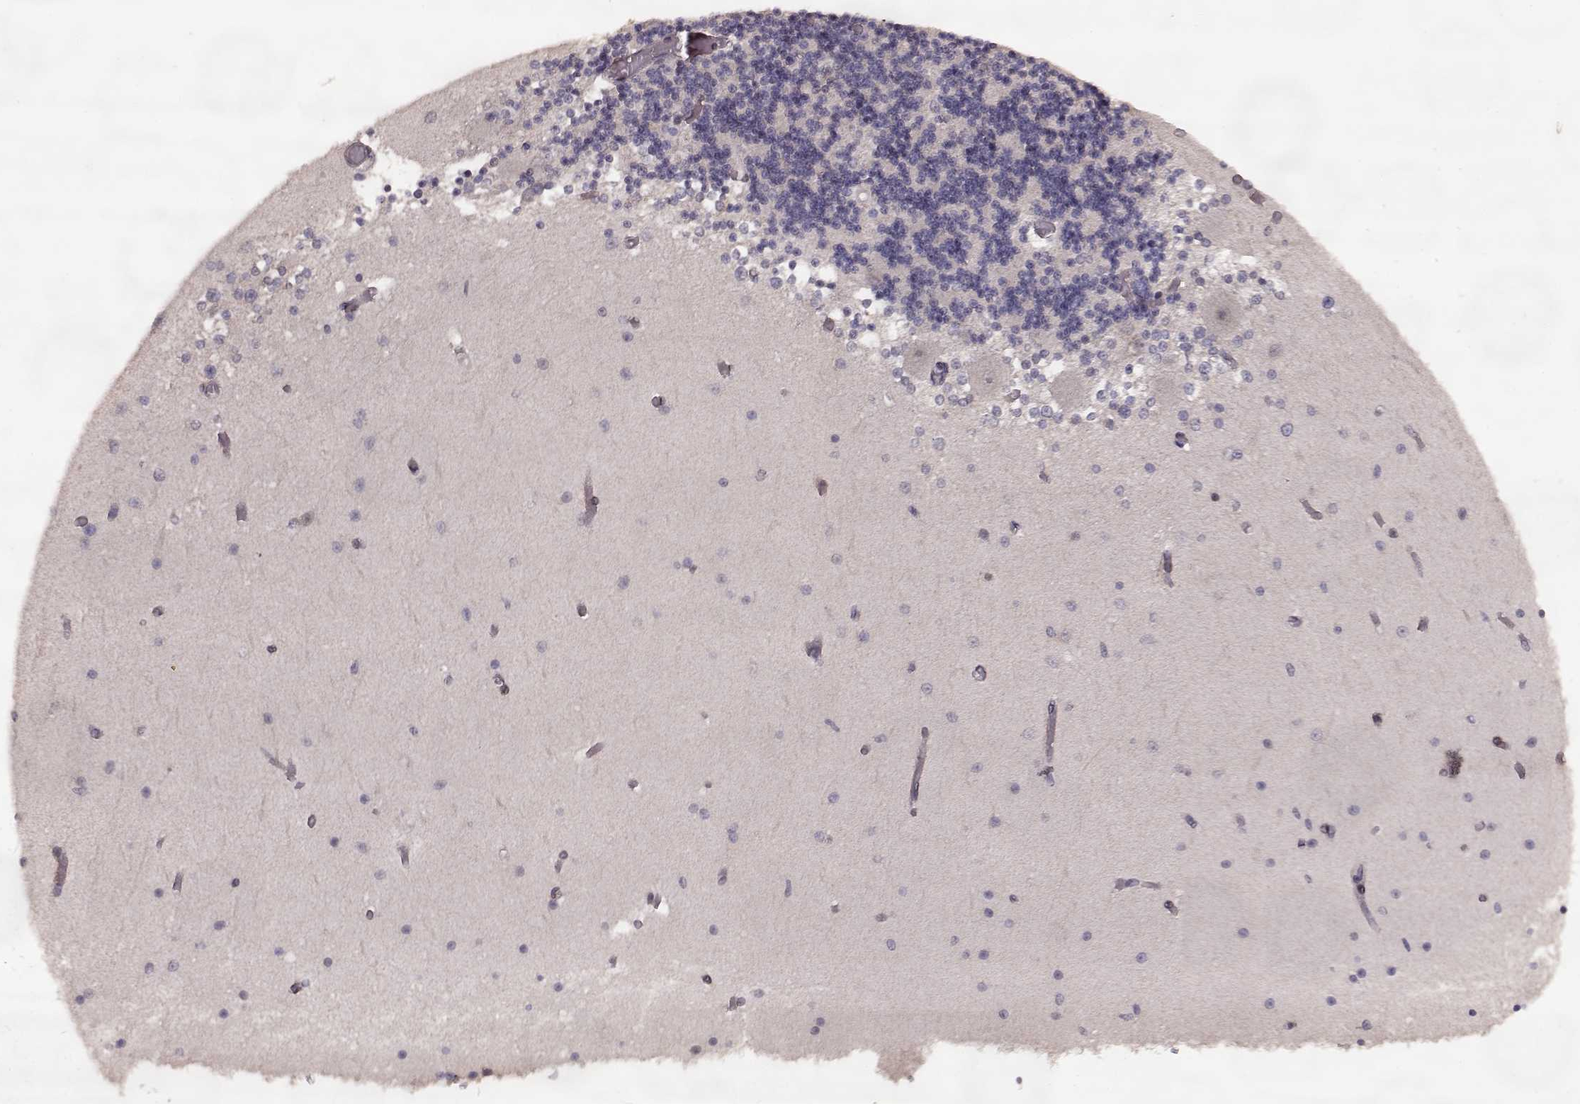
{"staining": {"intensity": "weak", "quantity": "<25%", "location": "cytoplasmic/membranous"}, "tissue": "cerebellum", "cell_type": "Cells in granular layer", "image_type": "normal", "snomed": [{"axis": "morphology", "description": "Normal tissue, NOS"}, {"axis": "topography", "description": "Cerebellum"}], "caption": "Immunohistochemistry of normal human cerebellum exhibits no positivity in cells in granular layer. (Brightfield microscopy of DAB IHC at high magnification).", "gene": "ELOVL5", "patient": {"sex": "female", "age": 28}}